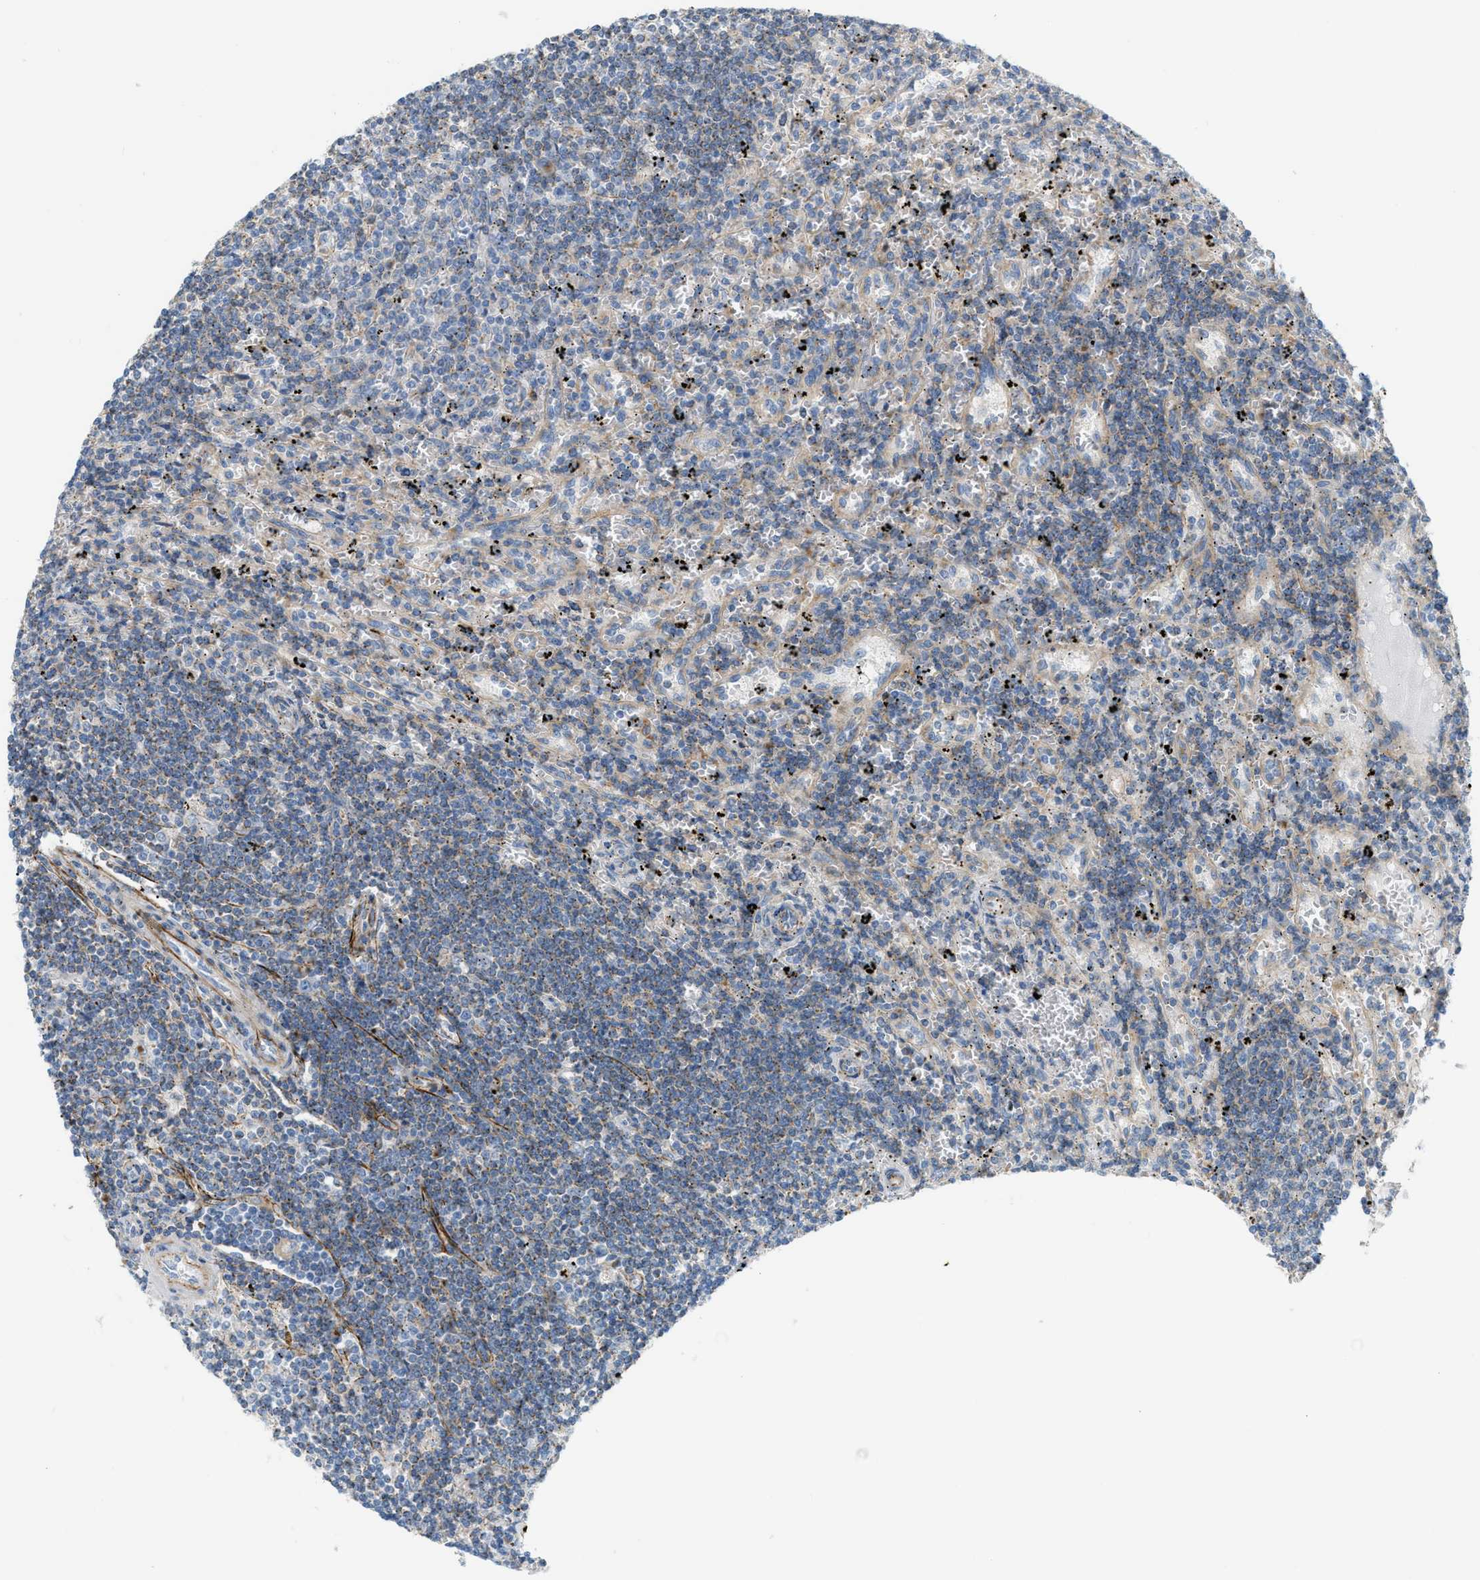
{"staining": {"intensity": "weak", "quantity": "25%-75%", "location": "cytoplasmic/membranous"}, "tissue": "lymphoma", "cell_type": "Tumor cells", "image_type": "cancer", "snomed": [{"axis": "morphology", "description": "Malignant lymphoma, non-Hodgkin's type, Low grade"}, {"axis": "topography", "description": "Spleen"}], "caption": "Approximately 25%-75% of tumor cells in human lymphoma display weak cytoplasmic/membranous protein staining as visualized by brown immunohistochemical staining.", "gene": "LMBRD1", "patient": {"sex": "male", "age": 76}}